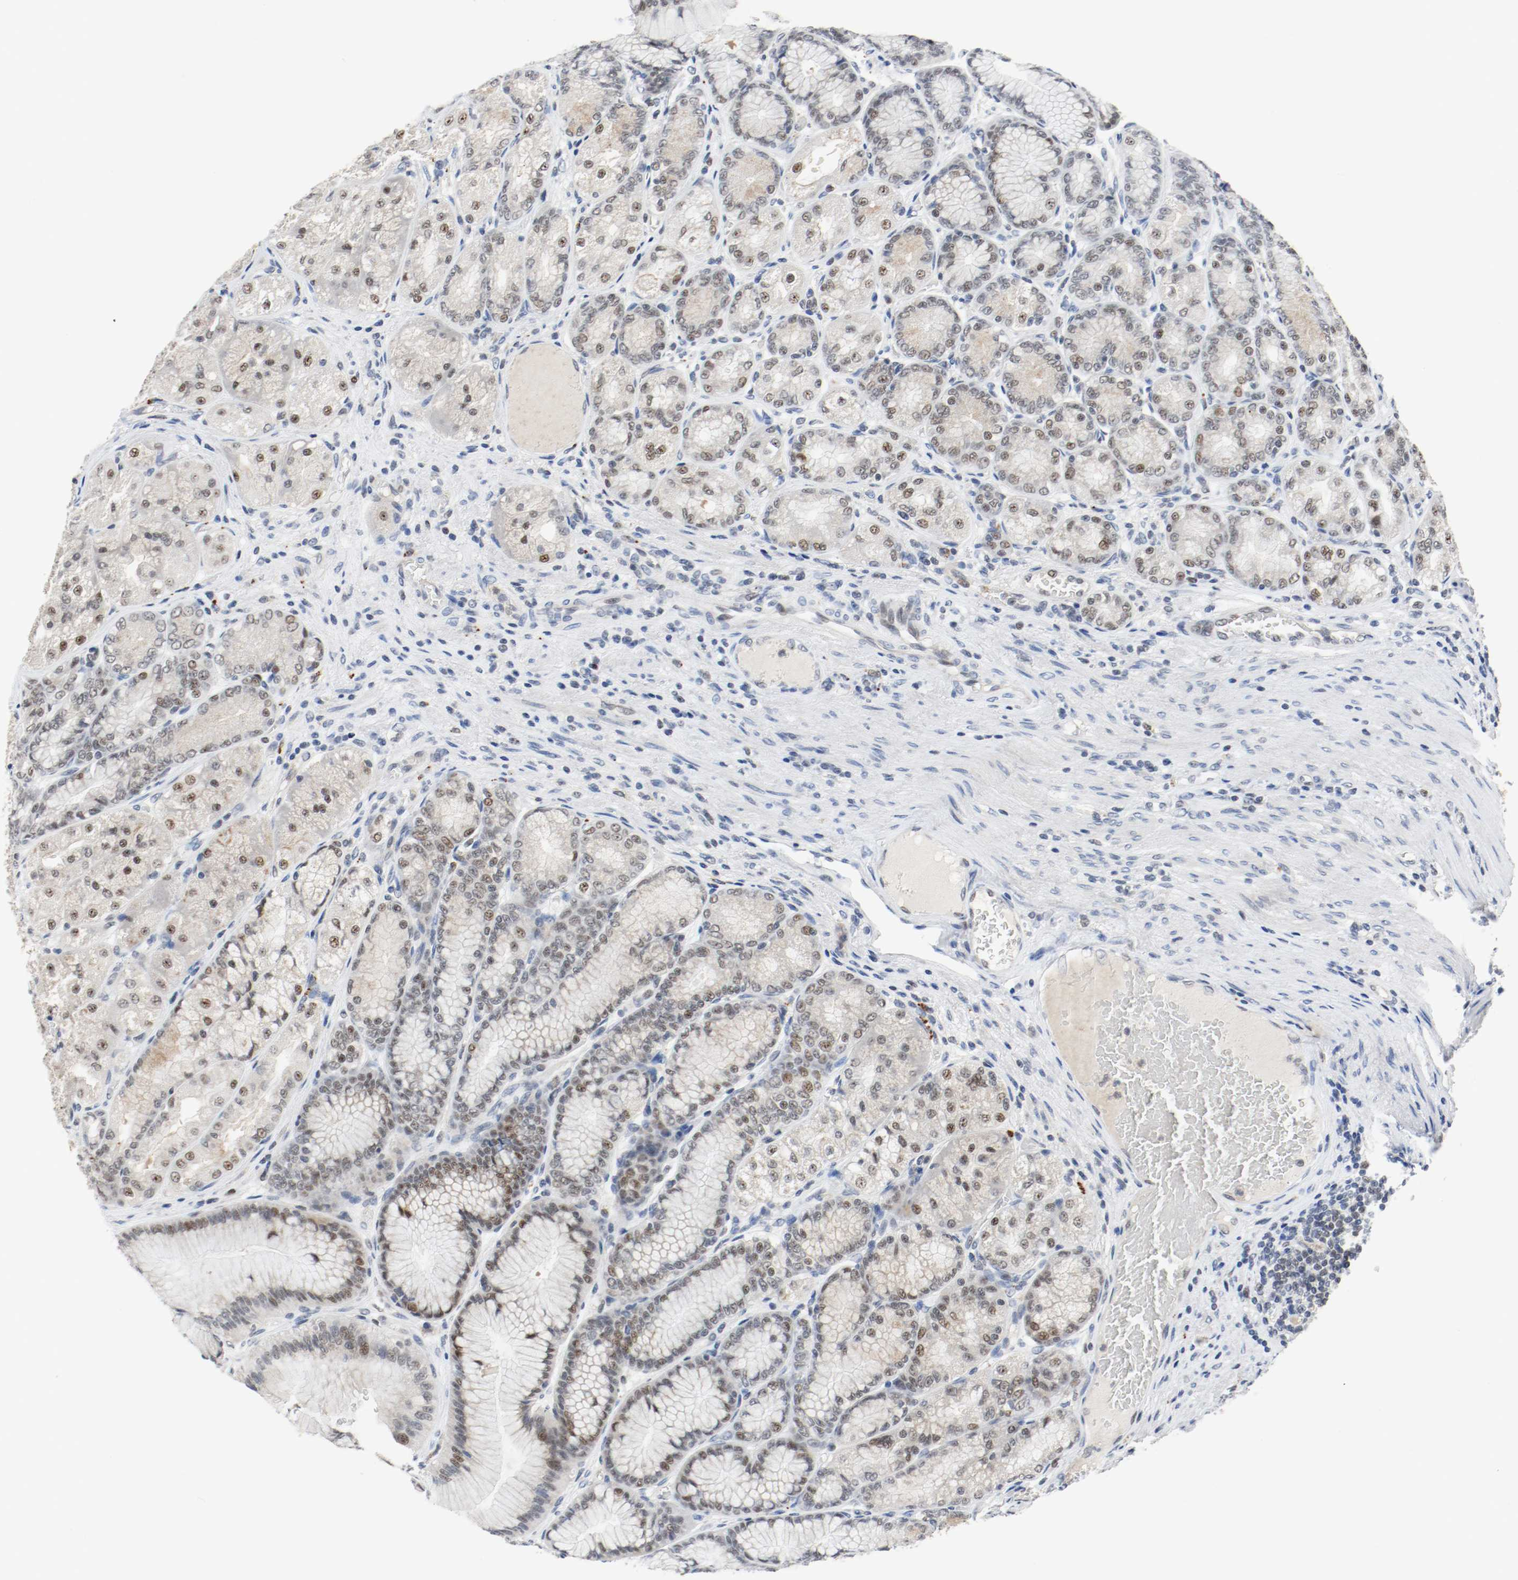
{"staining": {"intensity": "weak", "quantity": "<25%", "location": "nuclear"}, "tissue": "stomach", "cell_type": "Glandular cells", "image_type": "normal", "snomed": [{"axis": "morphology", "description": "Normal tissue, NOS"}, {"axis": "morphology", "description": "Adenocarcinoma, NOS"}, {"axis": "topography", "description": "Stomach"}, {"axis": "topography", "description": "Stomach, lower"}], "caption": "Glandular cells show no significant protein staining in normal stomach. (Stains: DAB (3,3'-diaminobenzidine) immunohistochemistry (IHC) with hematoxylin counter stain, Microscopy: brightfield microscopy at high magnification).", "gene": "ASH1L", "patient": {"sex": "female", "age": 65}}